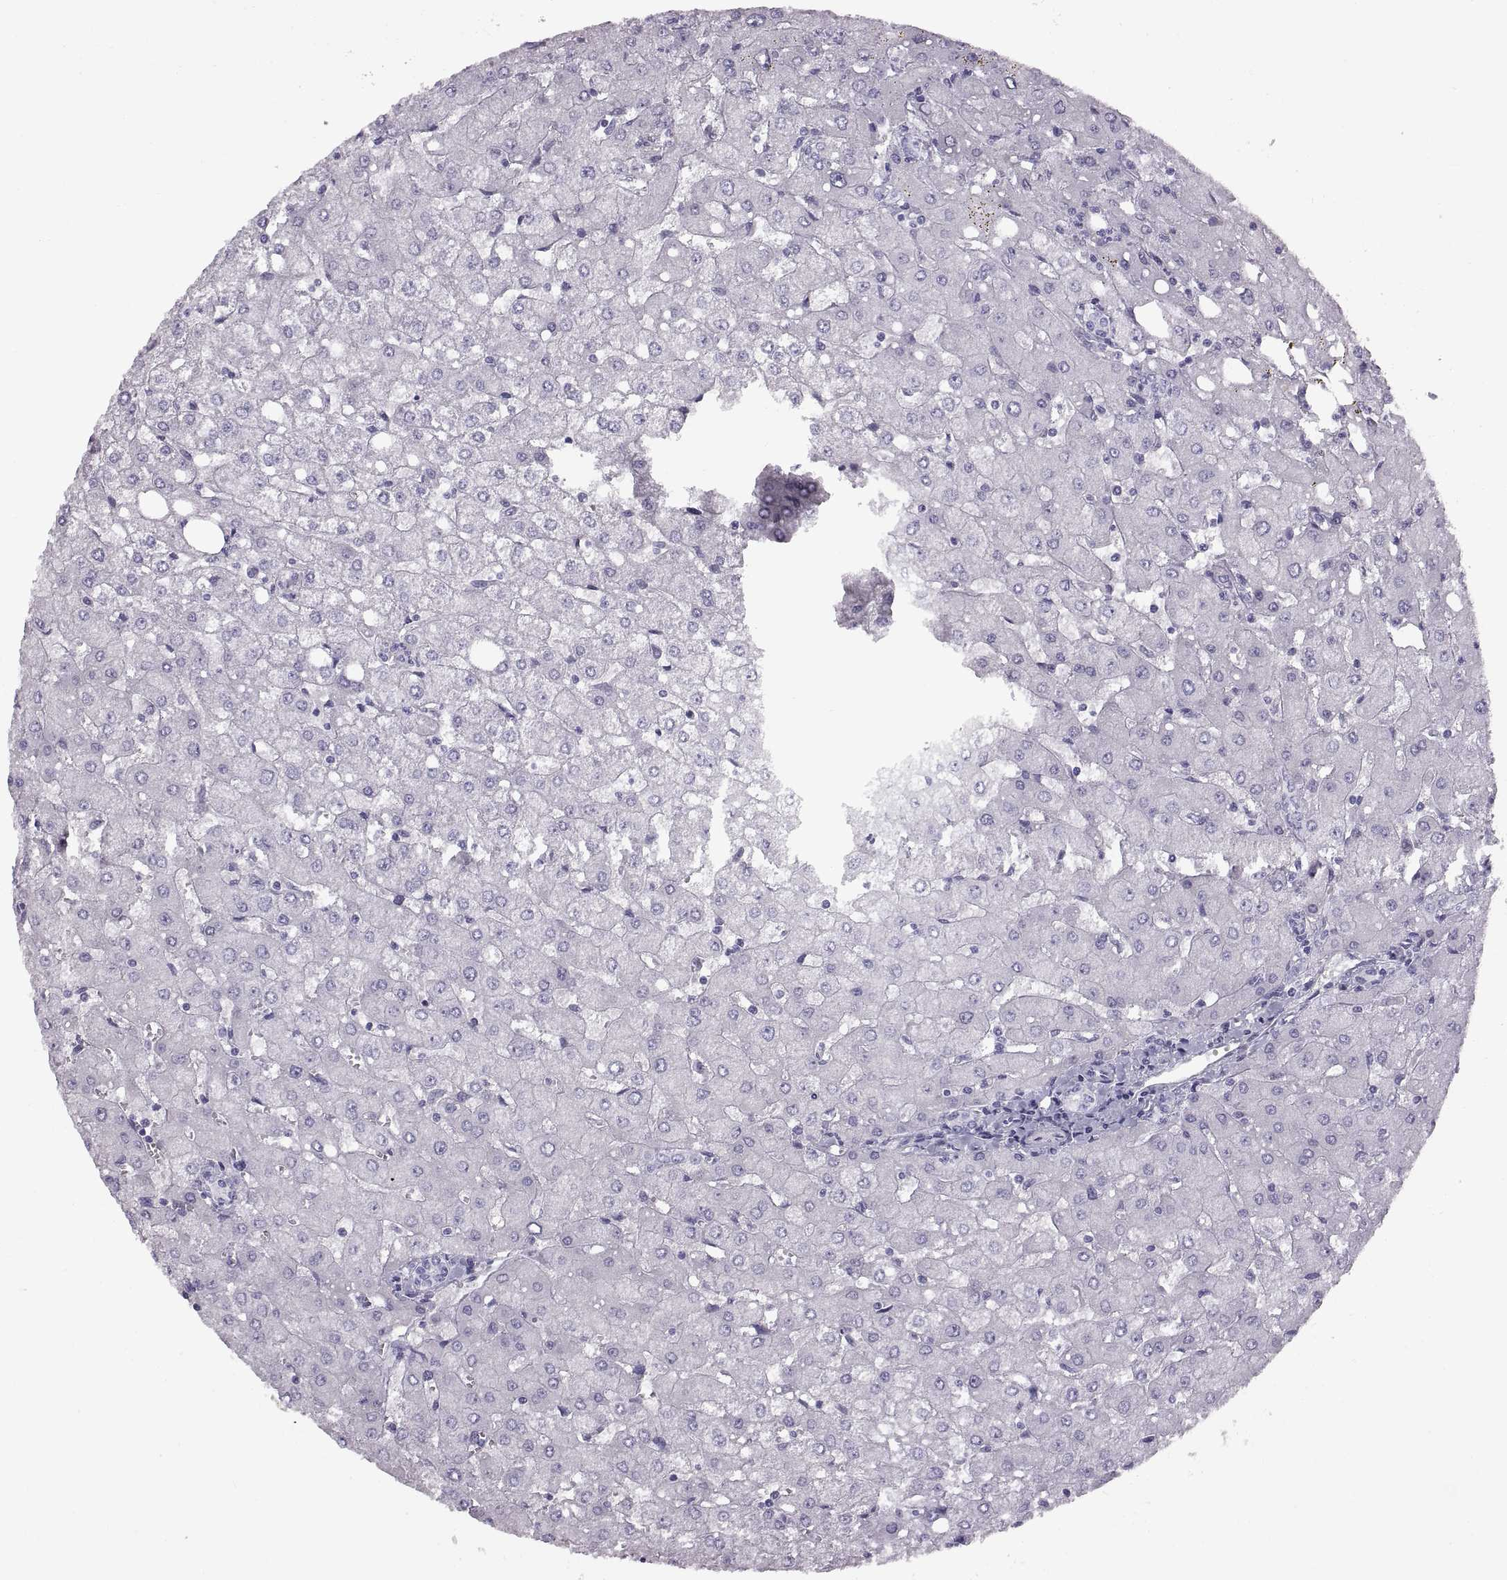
{"staining": {"intensity": "negative", "quantity": "none", "location": "none"}, "tissue": "liver", "cell_type": "Cholangiocytes", "image_type": "normal", "snomed": [{"axis": "morphology", "description": "Normal tissue, NOS"}, {"axis": "topography", "description": "Liver"}], "caption": "IHC image of benign liver: human liver stained with DAB shows no significant protein expression in cholangiocytes.", "gene": "WFDC8", "patient": {"sex": "female", "age": 53}}